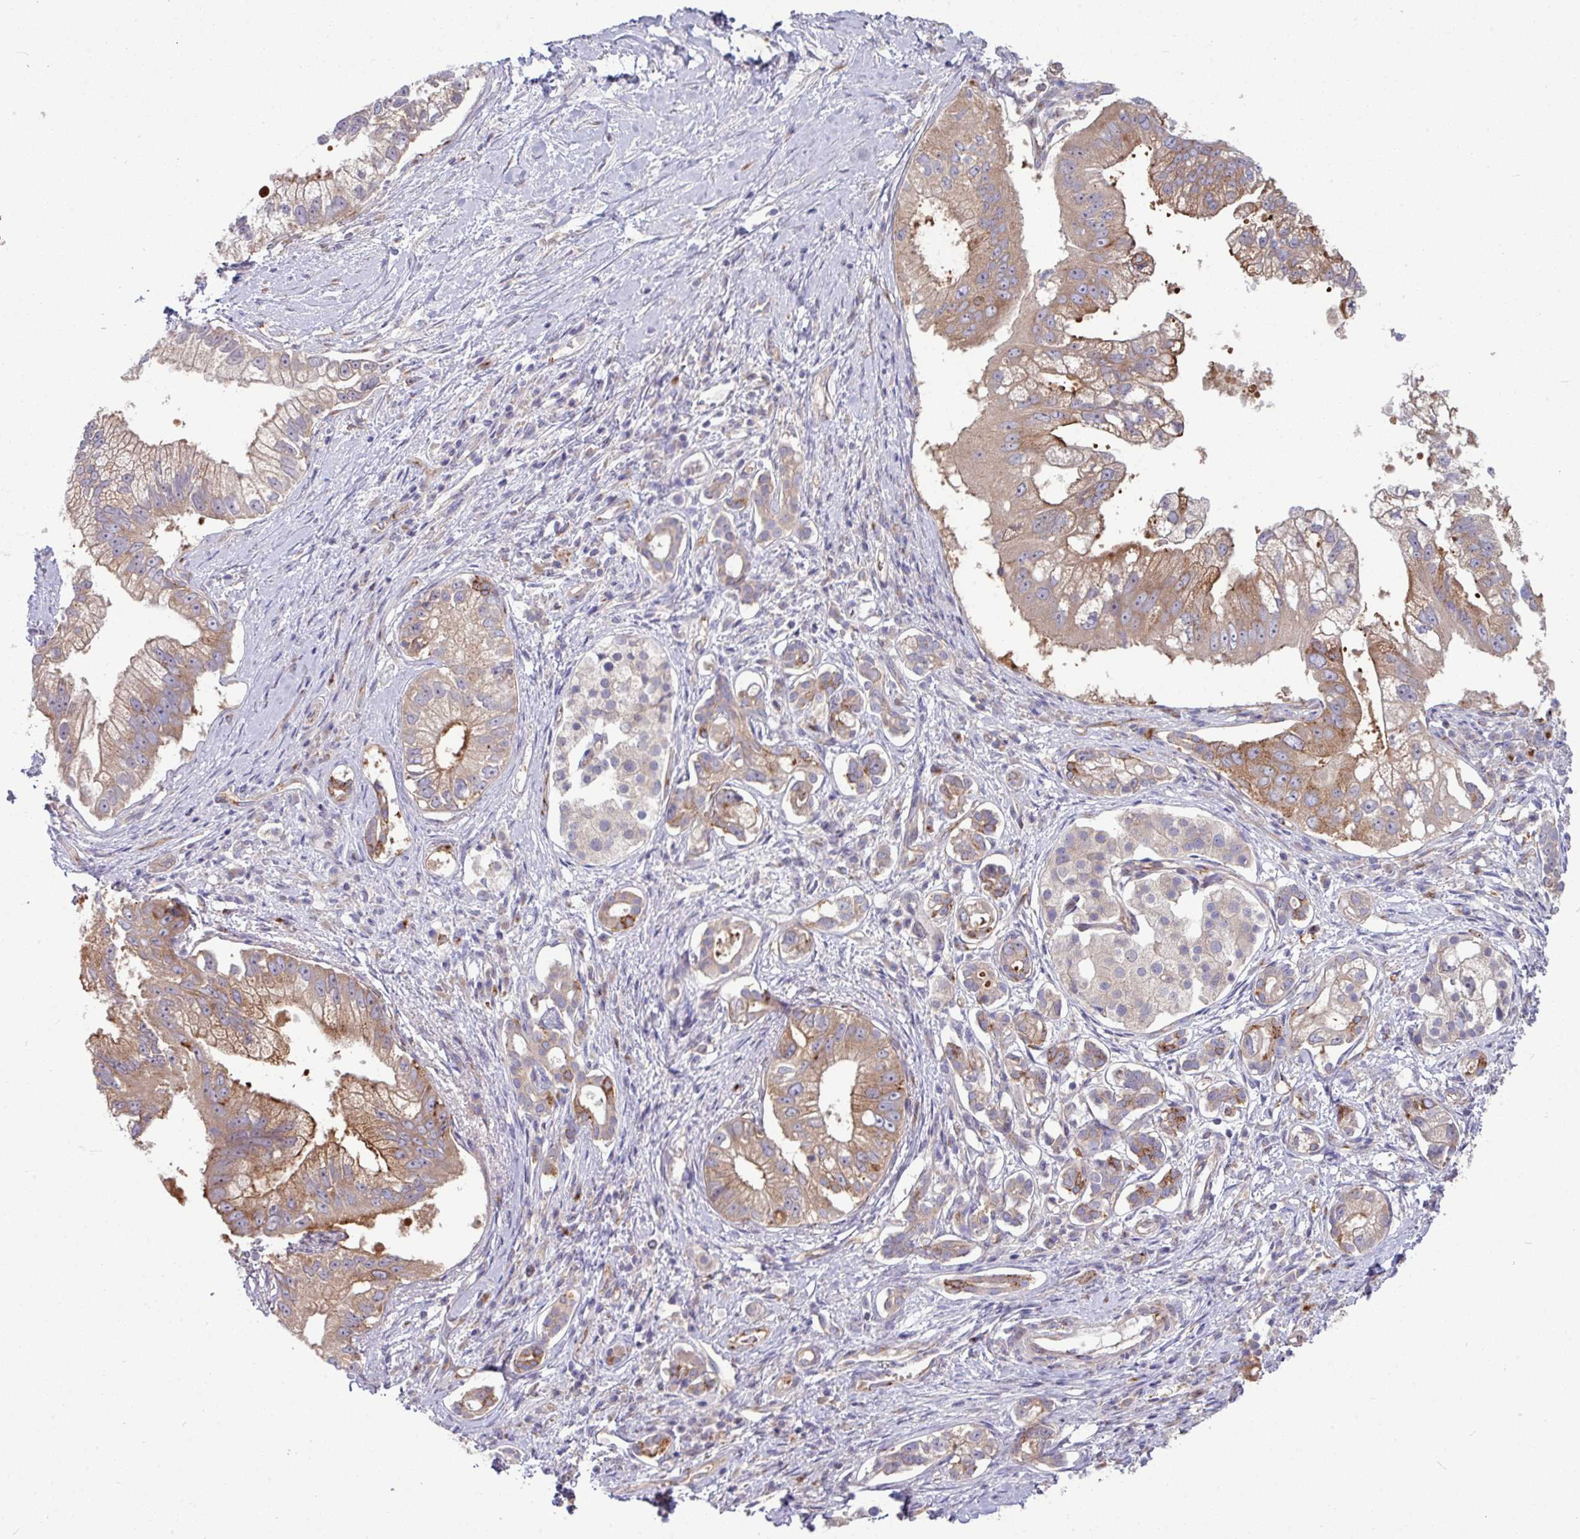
{"staining": {"intensity": "moderate", "quantity": ">75%", "location": "cytoplasmic/membranous"}, "tissue": "pancreatic cancer", "cell_type": "Tumor cells", "image_type": "cancer", "snomed": [{"axis": "morphology", "description": "Adenocarcinoma, NOS"}, {"axis": "topography", "description": "Pancreas"}], "caption": "Immunohistochemistry (IHC) staining of adenocarcinoma (pancreatic), which demonstrates medium levels of moderate cytoplasmic/membranous expression in approximately >75% of tumor cells indicating moderate cytoplasmic/membranous protein expression. The staining was performed using DAB (3,3'-diaminobenzidine) (brown) for protein detection and nuclei were counterstained in hematoxylin (blue).", "gene": "LSM12", "patient": {"sex": "male", "age": 70}}